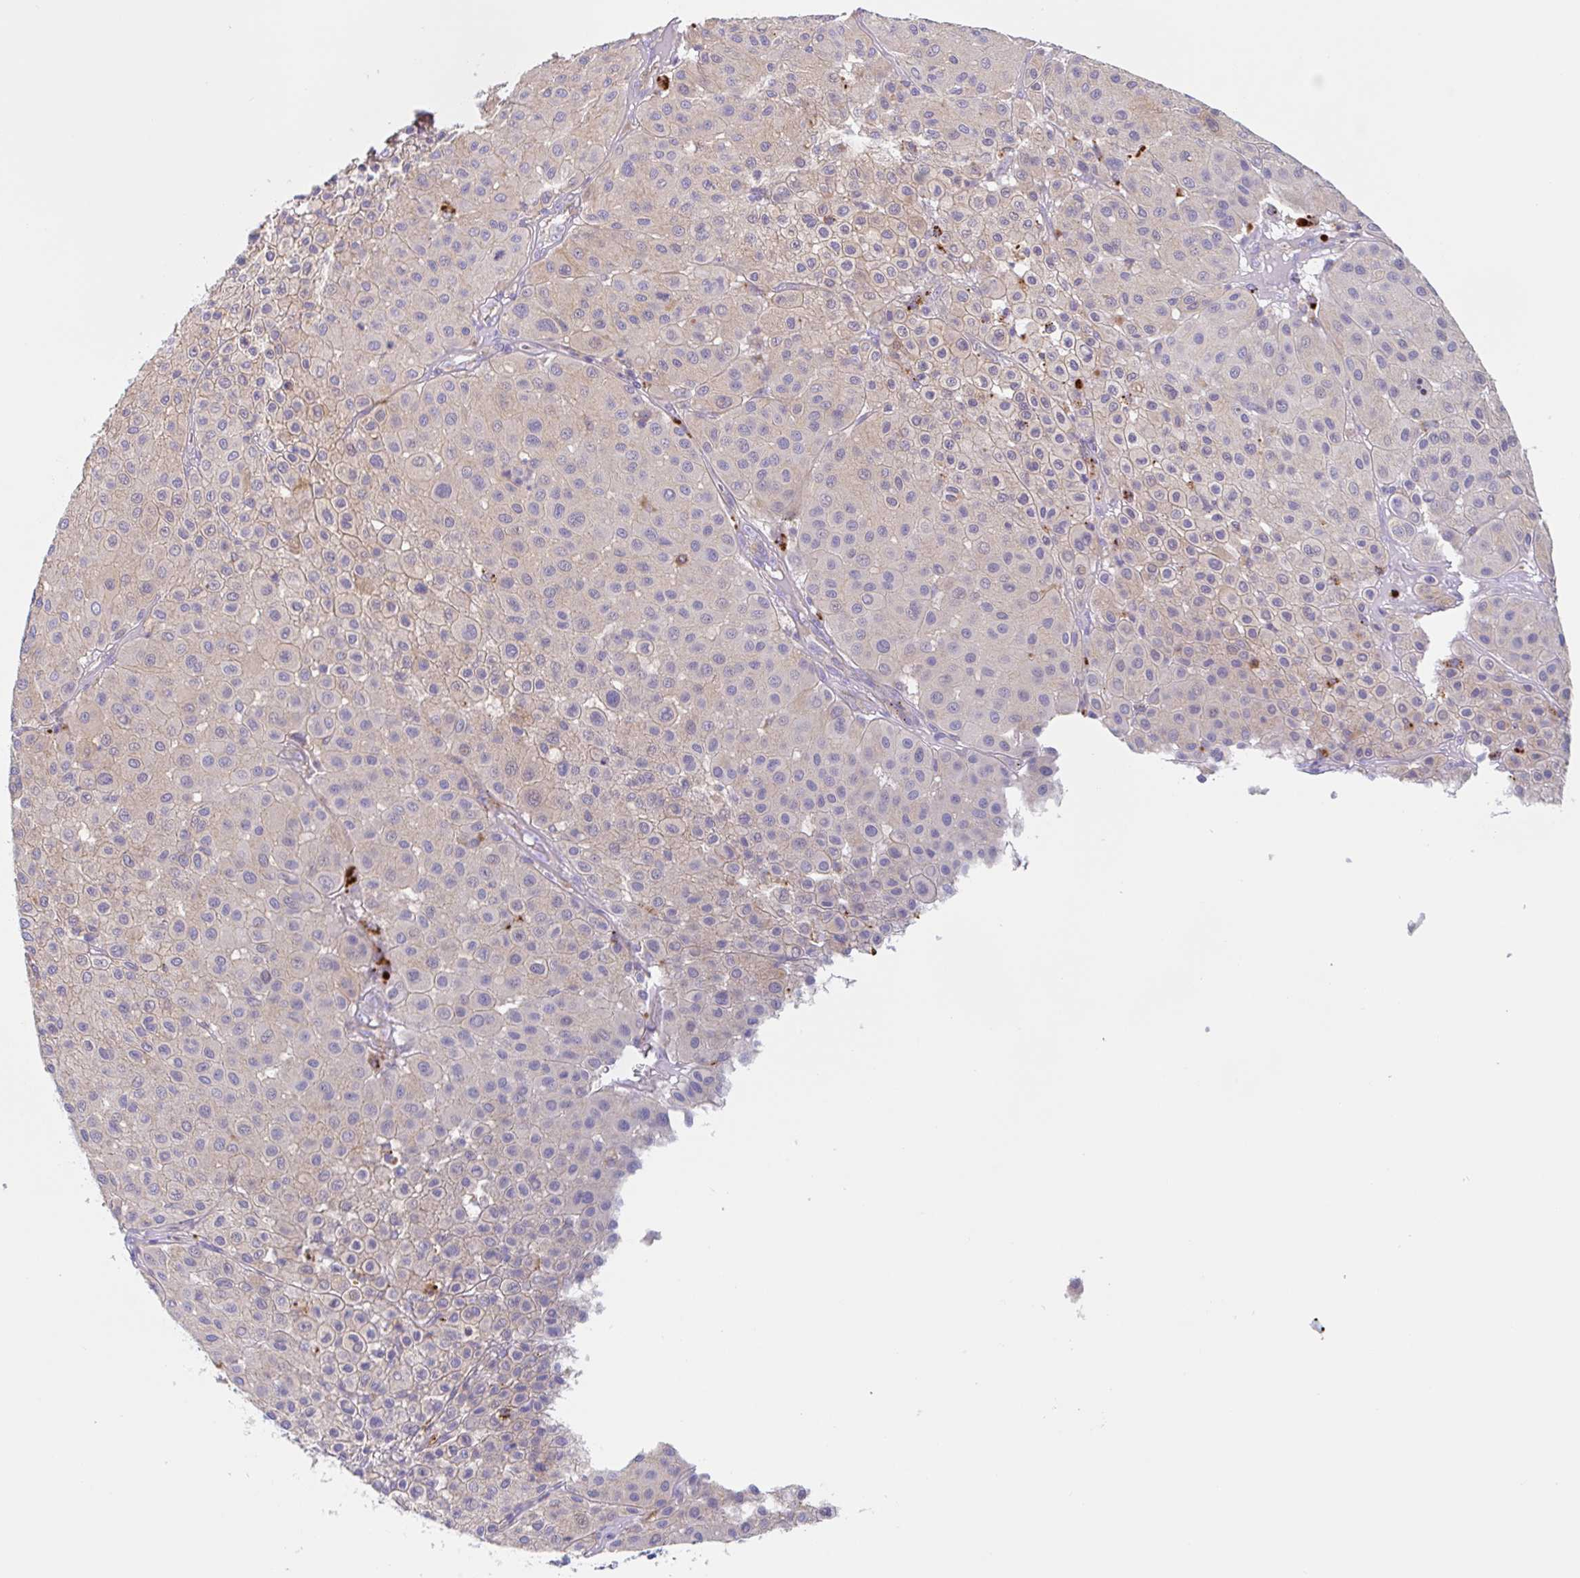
{"staining": {"intensity": "weak", "quantity": "<25%", "location": "cytoplasmic/membranous"}, "tissue": "melanoma", "cell_type": "Tumor cells", "image_type": "cancer", "snomed": [{"axis": "morphology", "description": "Malignant melanoma, Metastatic site"}, {"axis": "topography", "description": "Smooth muscle"}], "caption": "High power microscopy histopathology image of an IHC image of melanoma, revealing no significant expression in tumor cells. Nuclei are stained in blue.", "gene": "LENG9", "patient": {"sex": "male", "age": 41}}